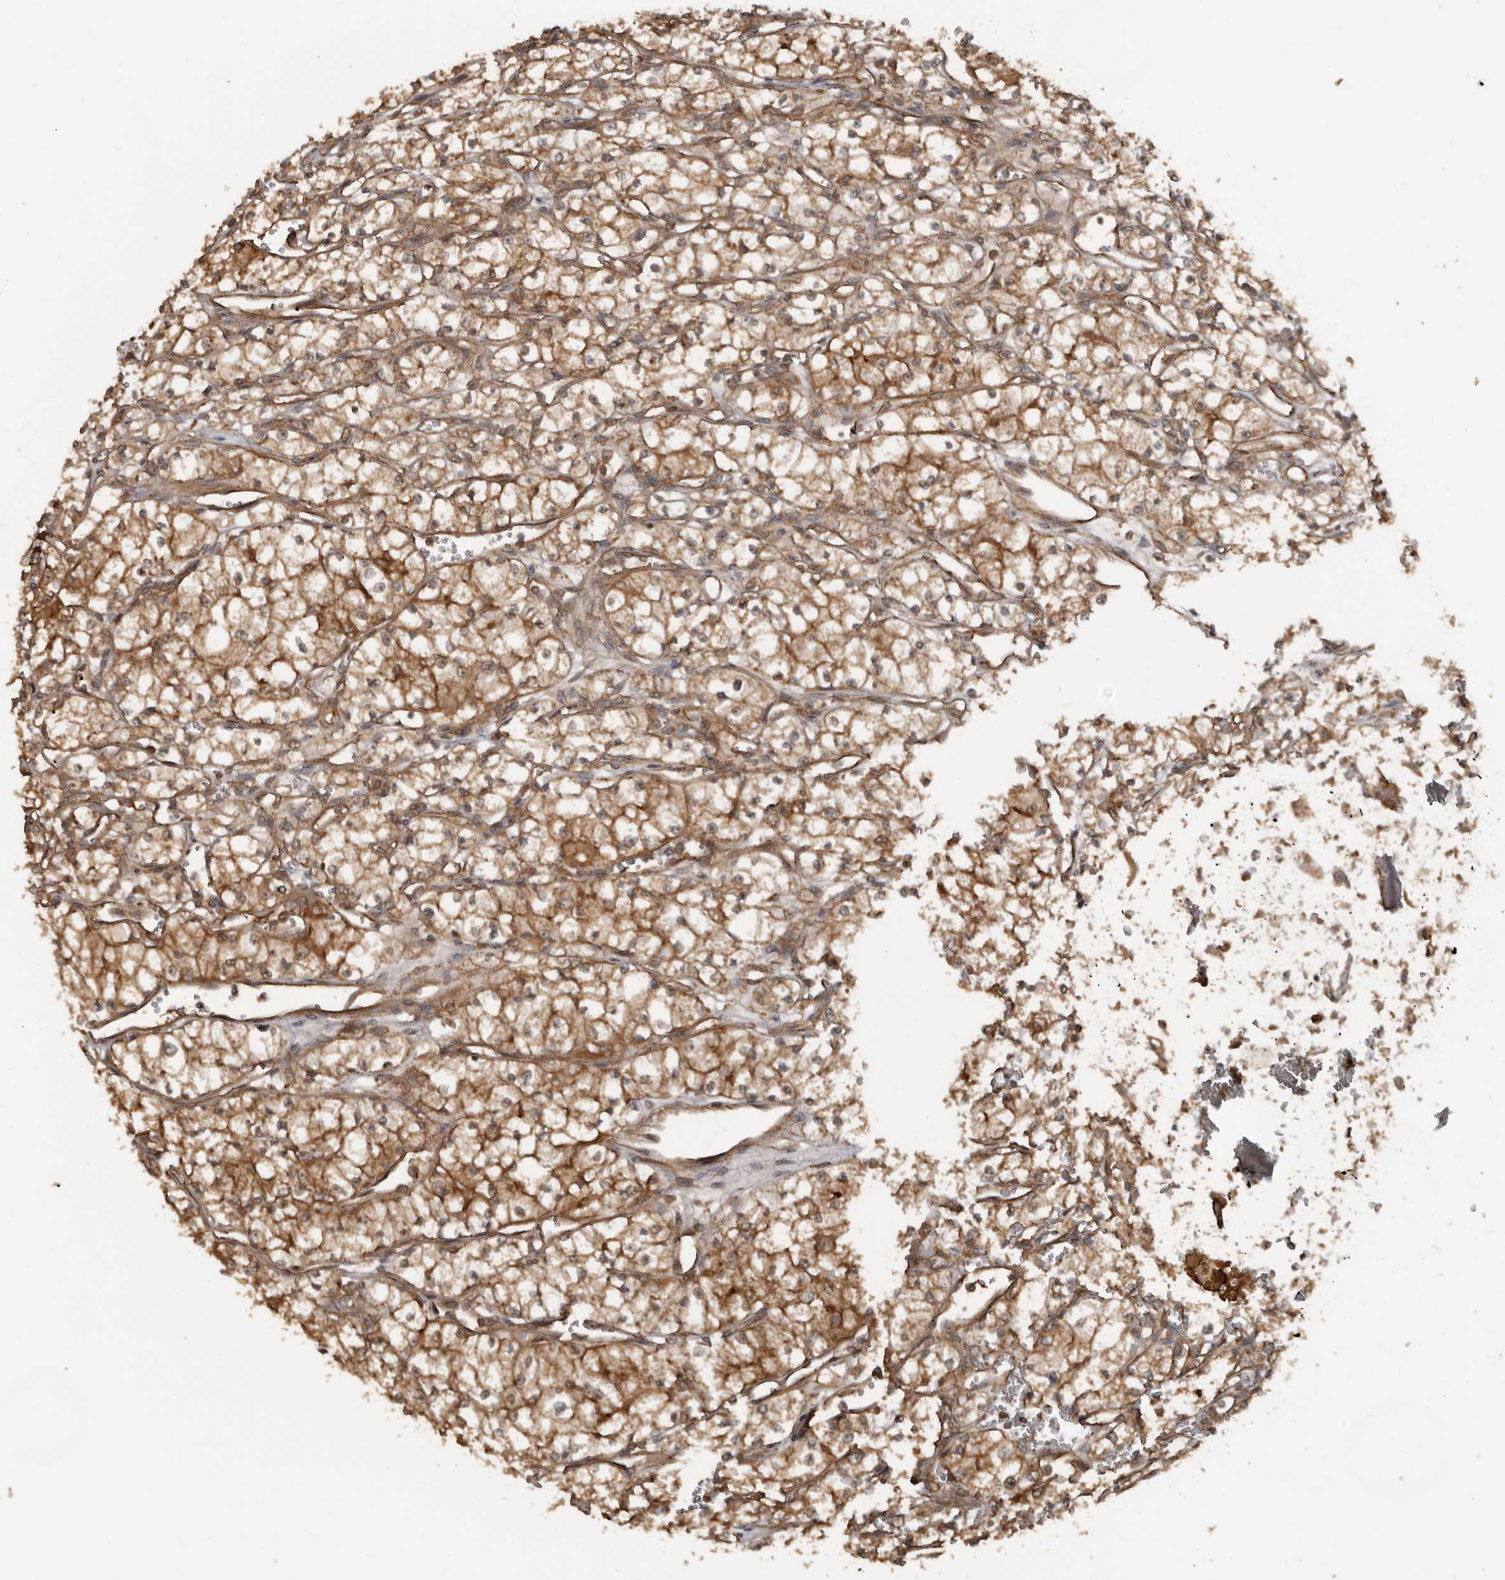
{"staining": {"intensity": "moderate", "quantity": ">75%", "location": "cytoplasmic/membranous"}, "tissue": "renal cancer", "cell_type": "Tumor cells", "image_type": "cancer", "snomed": [{"axis": "morphology", "description": "Adenocarcinoma, NOS"}, {"axis": "topography", "description": "Kidney"}], "caption": "Moderate cytoplasmic/membranous expression for a protein is identified in approximately >75% of tumor cells of renal adenocarcinoma using IHC.", "gene": "EXOC3L1", "patient": {"sex": "male", "age": 59}}